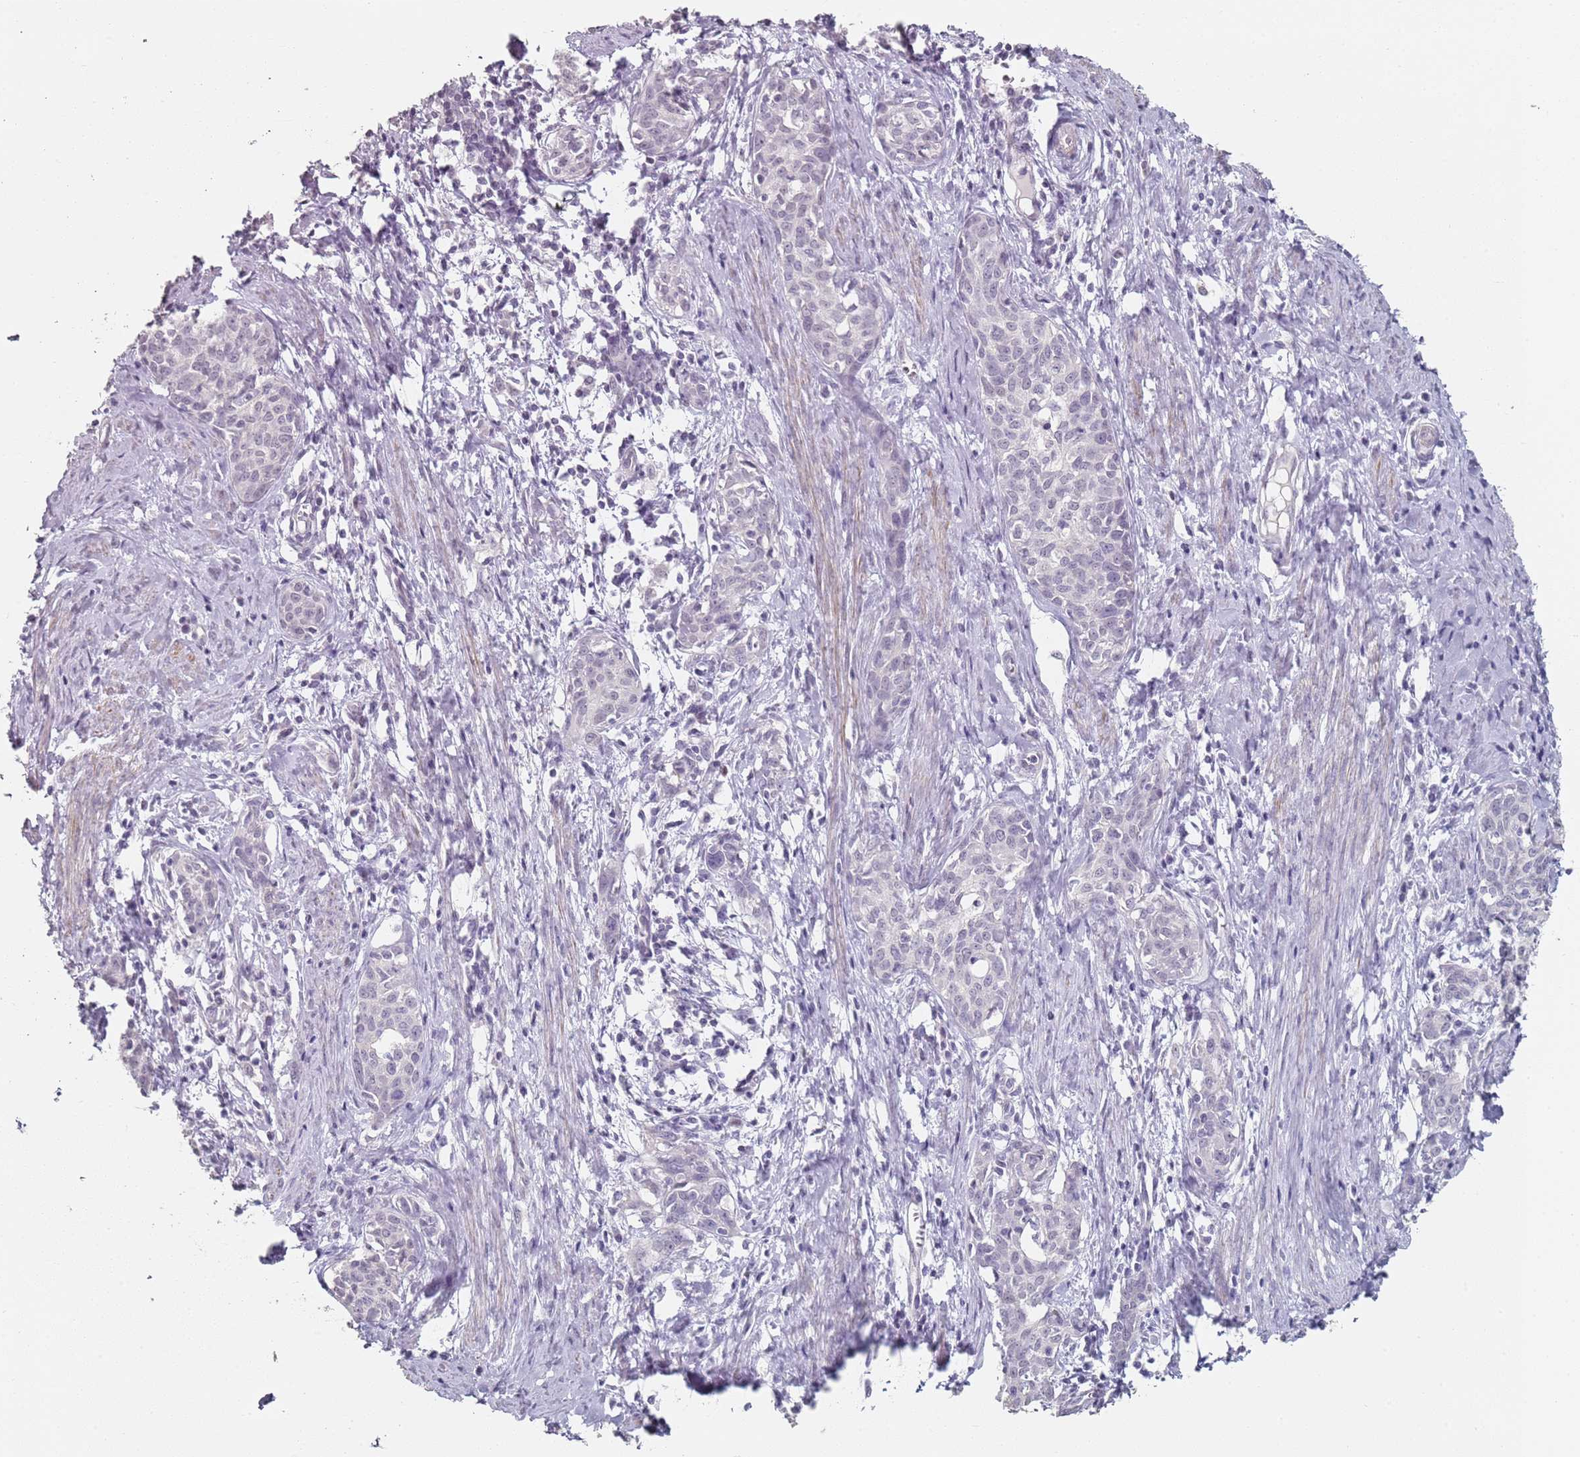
{"staining": {"intensity": "negative", "quantity": "none", "location": "none"}, "tissue": "cervical cancer", "cell_type": "Tumor cells", "image_type": "cancer", "snomed": [{"axis": "morphology", "description": "Squamous cell carcinoma, NOS"}, {"axis": "topography", "description": "Cervix"}], "caption": "Human squamous cell carcinoma (cervical) stained for a protein using IHC reveals no expression in tumor cells.", "gene": "DNAH11", "patient": {"sex": "female", "age": 52}}